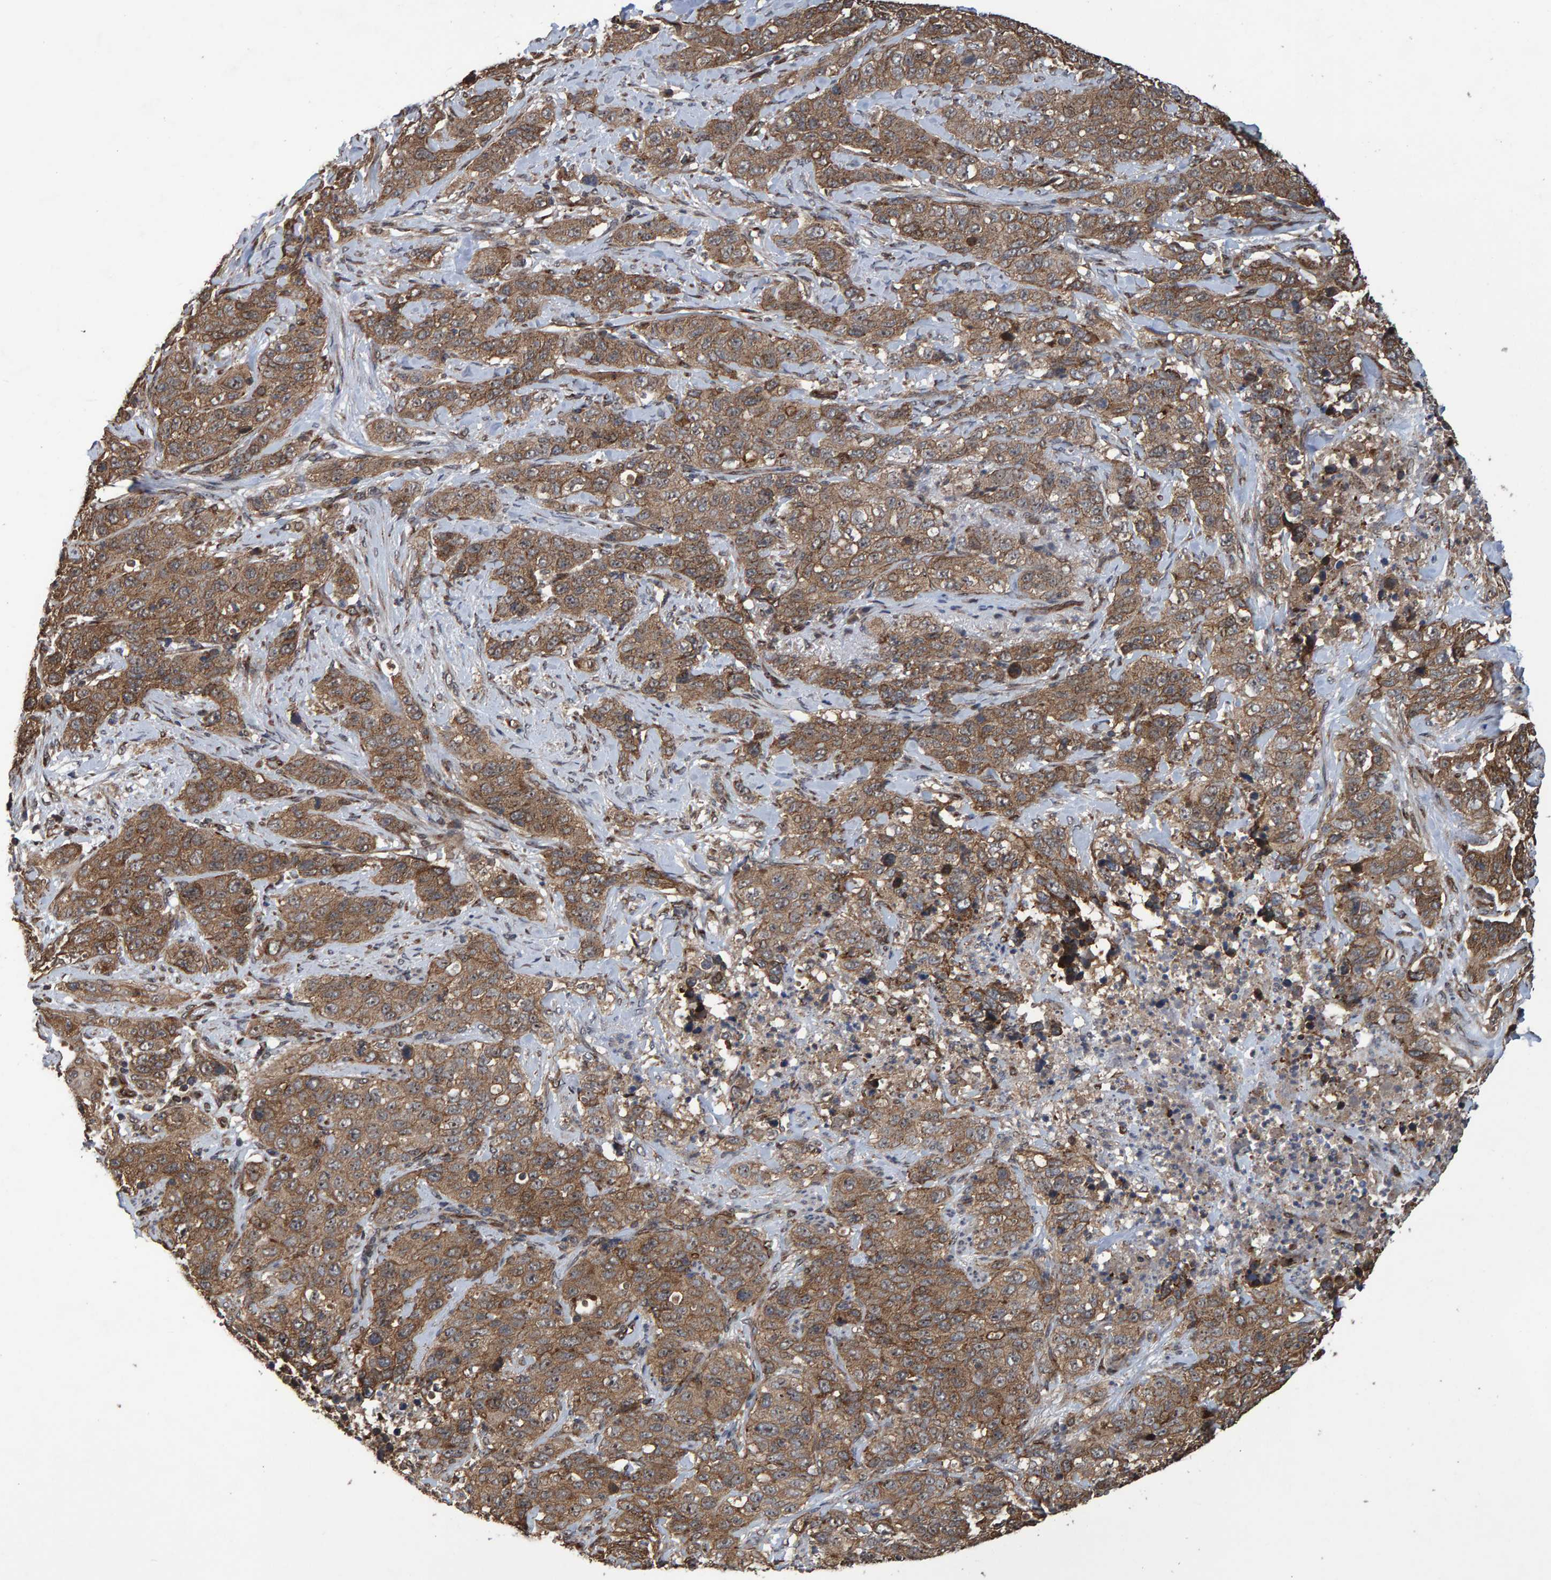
{"staining": {"intensity": "moderate", "quantity": ">75%", "location": "cytoplasmic/membranous,nuclear"}, "tissue": "stomach cancer", "cell_type": "Tumor cells", "image_type": "cancer", "snomed": [{"axis": "morphology", "description": "Adenocarcinoma, NOS"}, {"axis": "topography", "description": "Stomach"}], "caption": "Stomach adenocarcinoma stained with a protein marker displays moderate staining in tumor cells.", "gene": "TRIM68", "patient": {"sex": "male", "age": 48}}